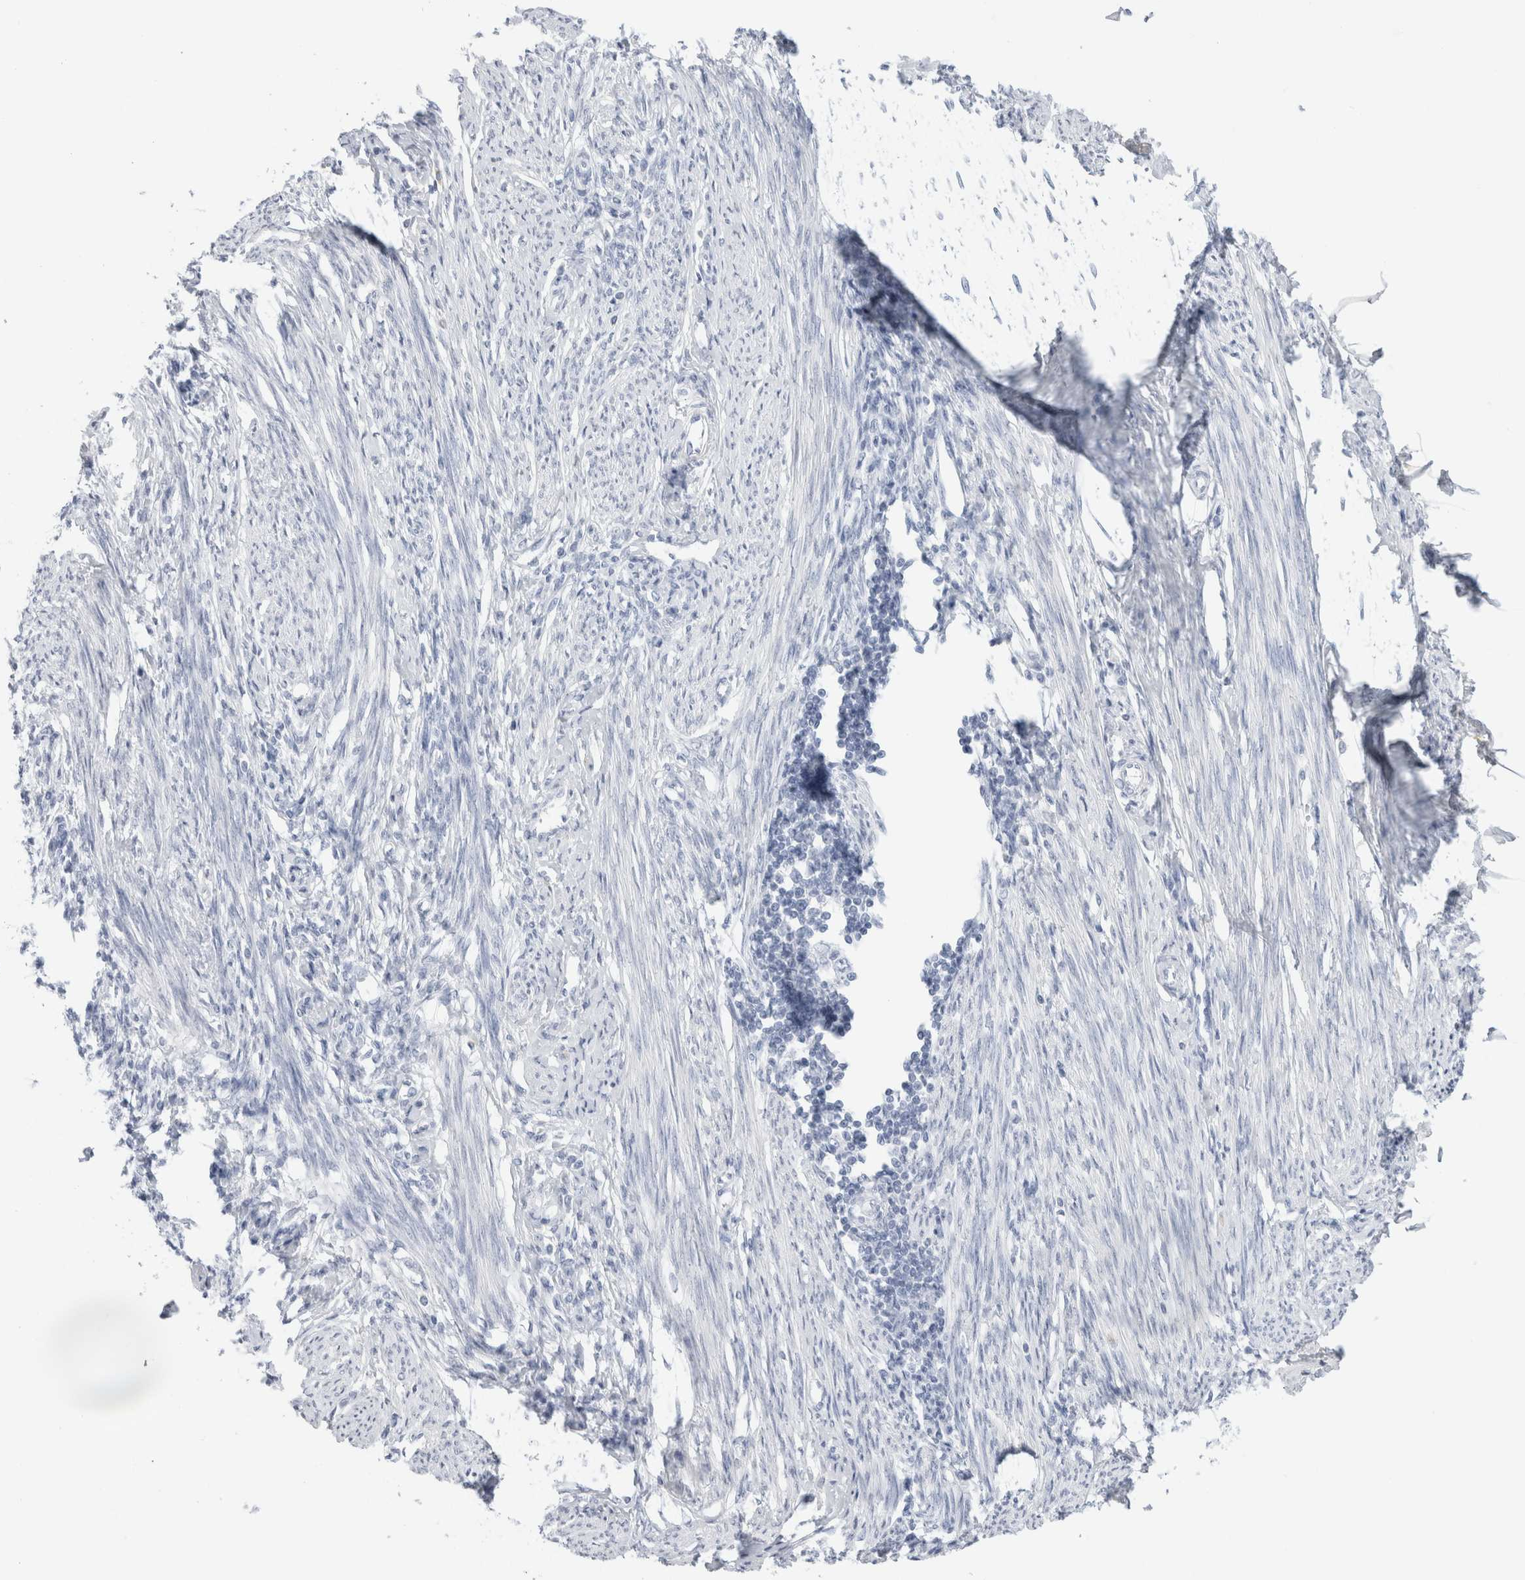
{"staining": {"intensity": "negative", "quantity": "none", "location": "none"}, "tissue": "endometrium", "cell_type": "Cells in endometrial stroma", "image_type": "normal", "snomed": [{"axis": "morphology", "description": "Normal tissue, NOS"}, {"axis": "topography", "description": "Endometrium"}], "caption": "A high-resolution image shows immunohistochemistry staining of benign endometrium, which shows no significant positivity in cells in endometrial stroma.", "gene": "MUC15", "patient": {"sex": "female", "age": 56}}